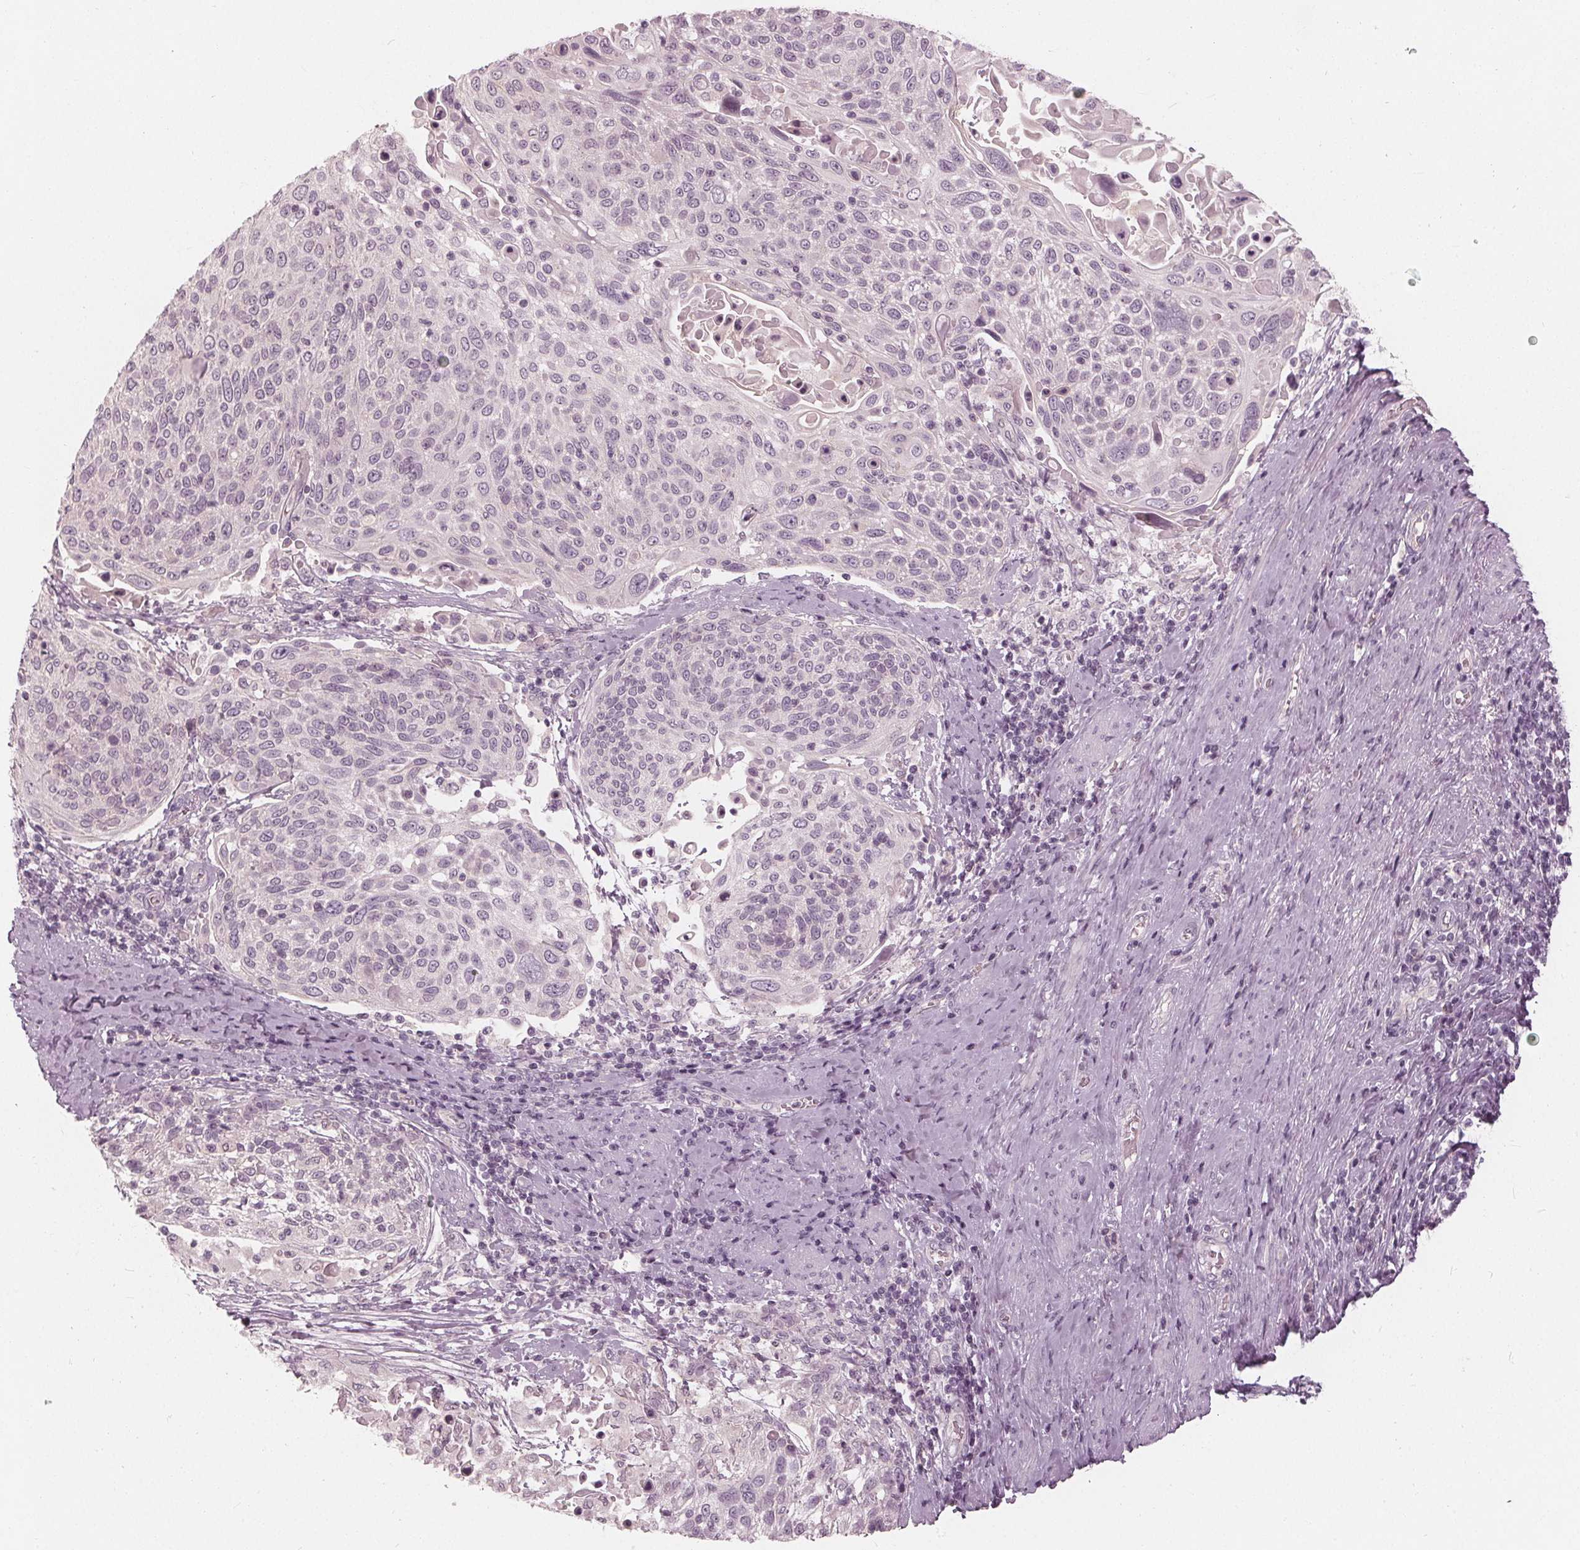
{"staining": {"intensity": "negative", "quantity": "none", "location": "none"}, "tissue": "cervical cancer", "cell_type": "Tumor cells", "image_type": "cancer", "snomed": [{"axis": "morphology", "description": "Squamous cell carcinoma, NOS"}, {"axis": "topography", "description": "Cervix"}], "caption": "The photomicrograph demonstrates no significant expression in tumor cells of squamous cell carcinoma (cervical).", "gene": "SAT2", "patient": {"sex": "female", "age": 61}}